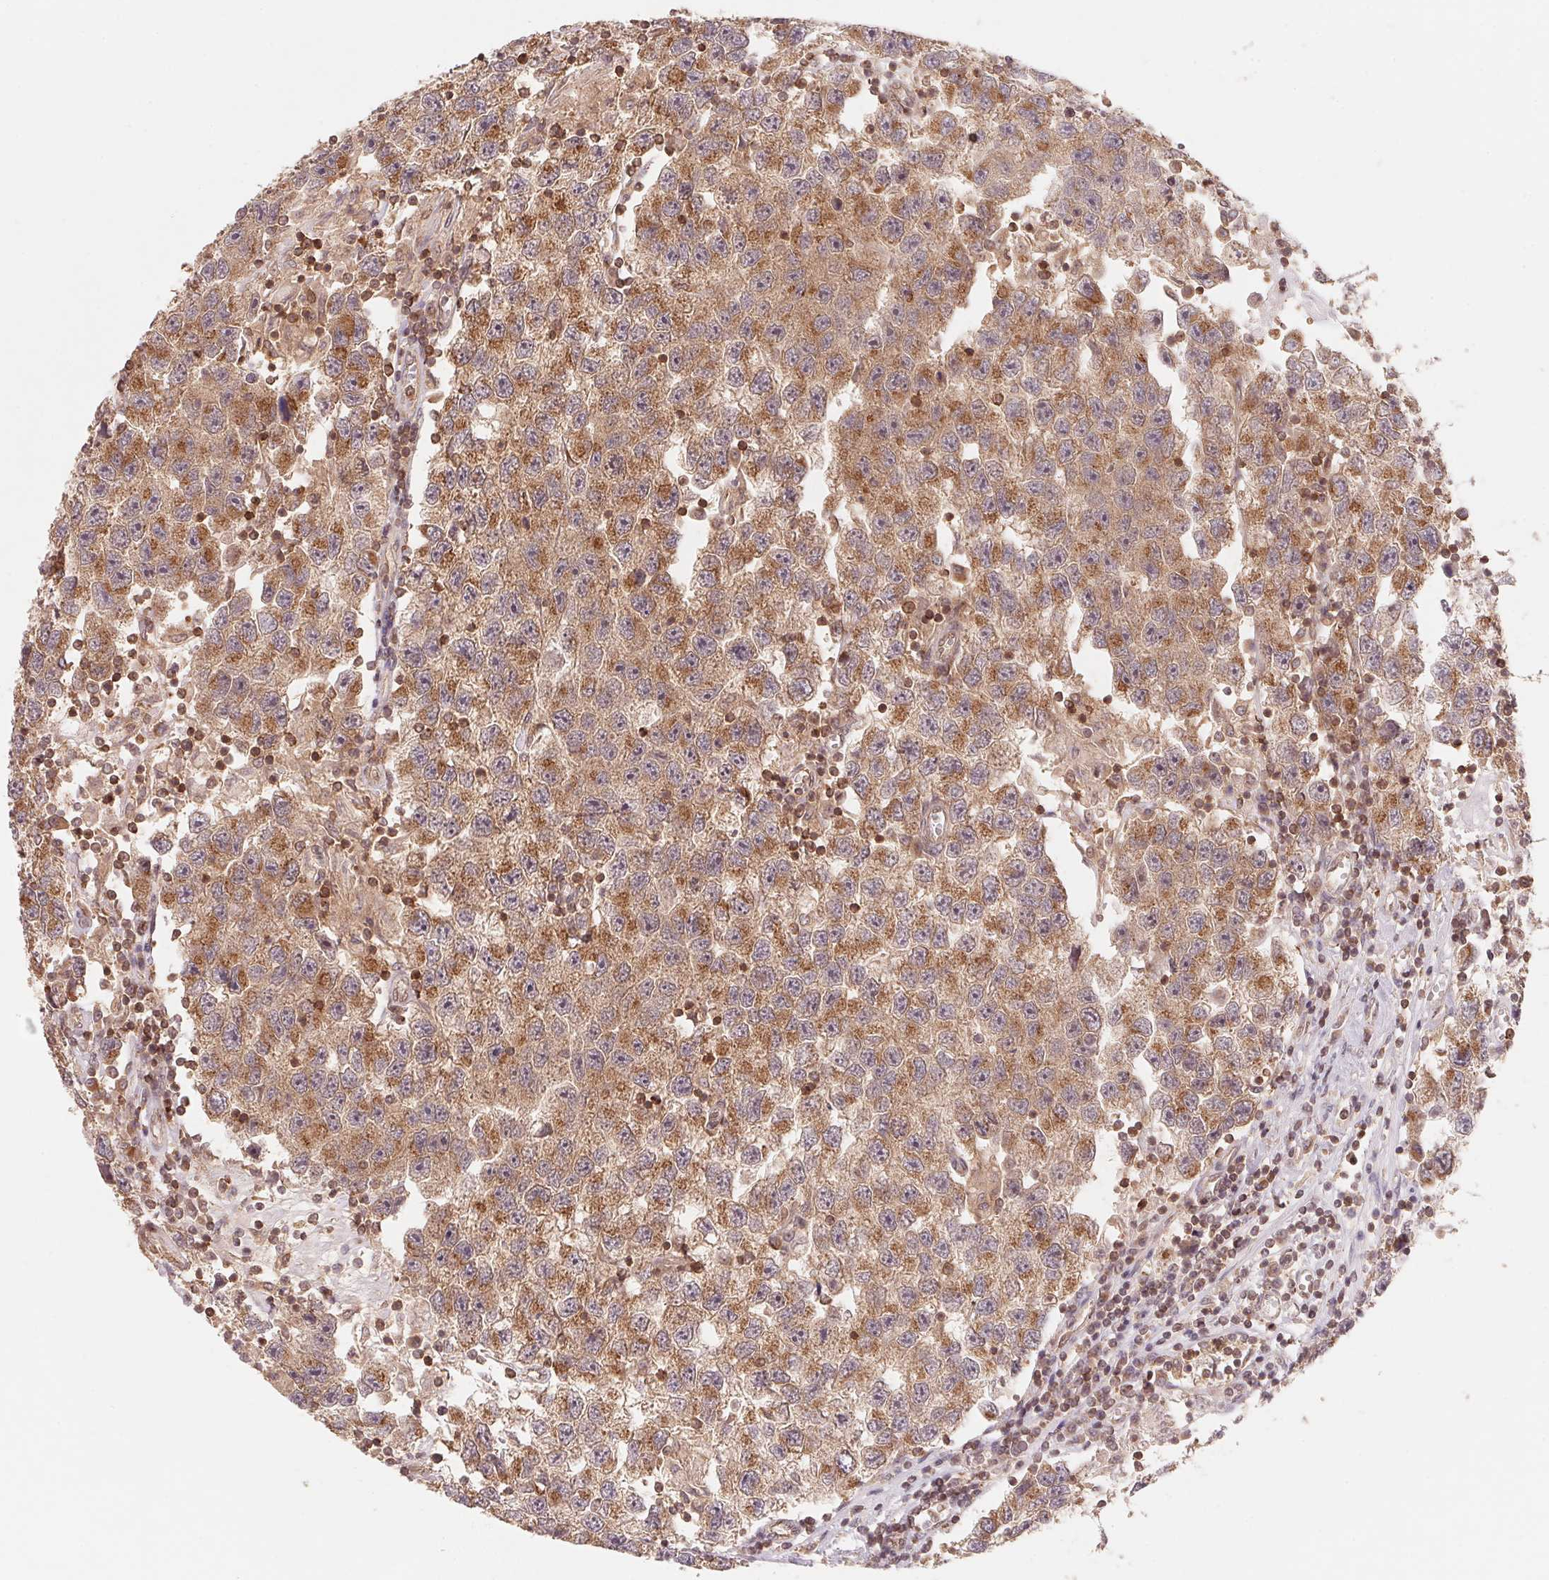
{"staining": {"intensity": "moderate", "quantity": "25%-75%", "location": "cytoplasmic/membranous"}, "tissue": "testis cancer", "cell_type": "Tumor cells", "image_type": "cancer", "snomed": [{"axis": "morphology", "description": "Seminoma, NOS"}, {"axis": "topography", "description": "Testis"}], "caption": "The image displays staining of testis cancer, revealing moderate cytoplasmic/membranous protein expression (brown color) within tumor cells.", "gene": "CCDC102B", "patient": {"sex": "male", "age": 26}}